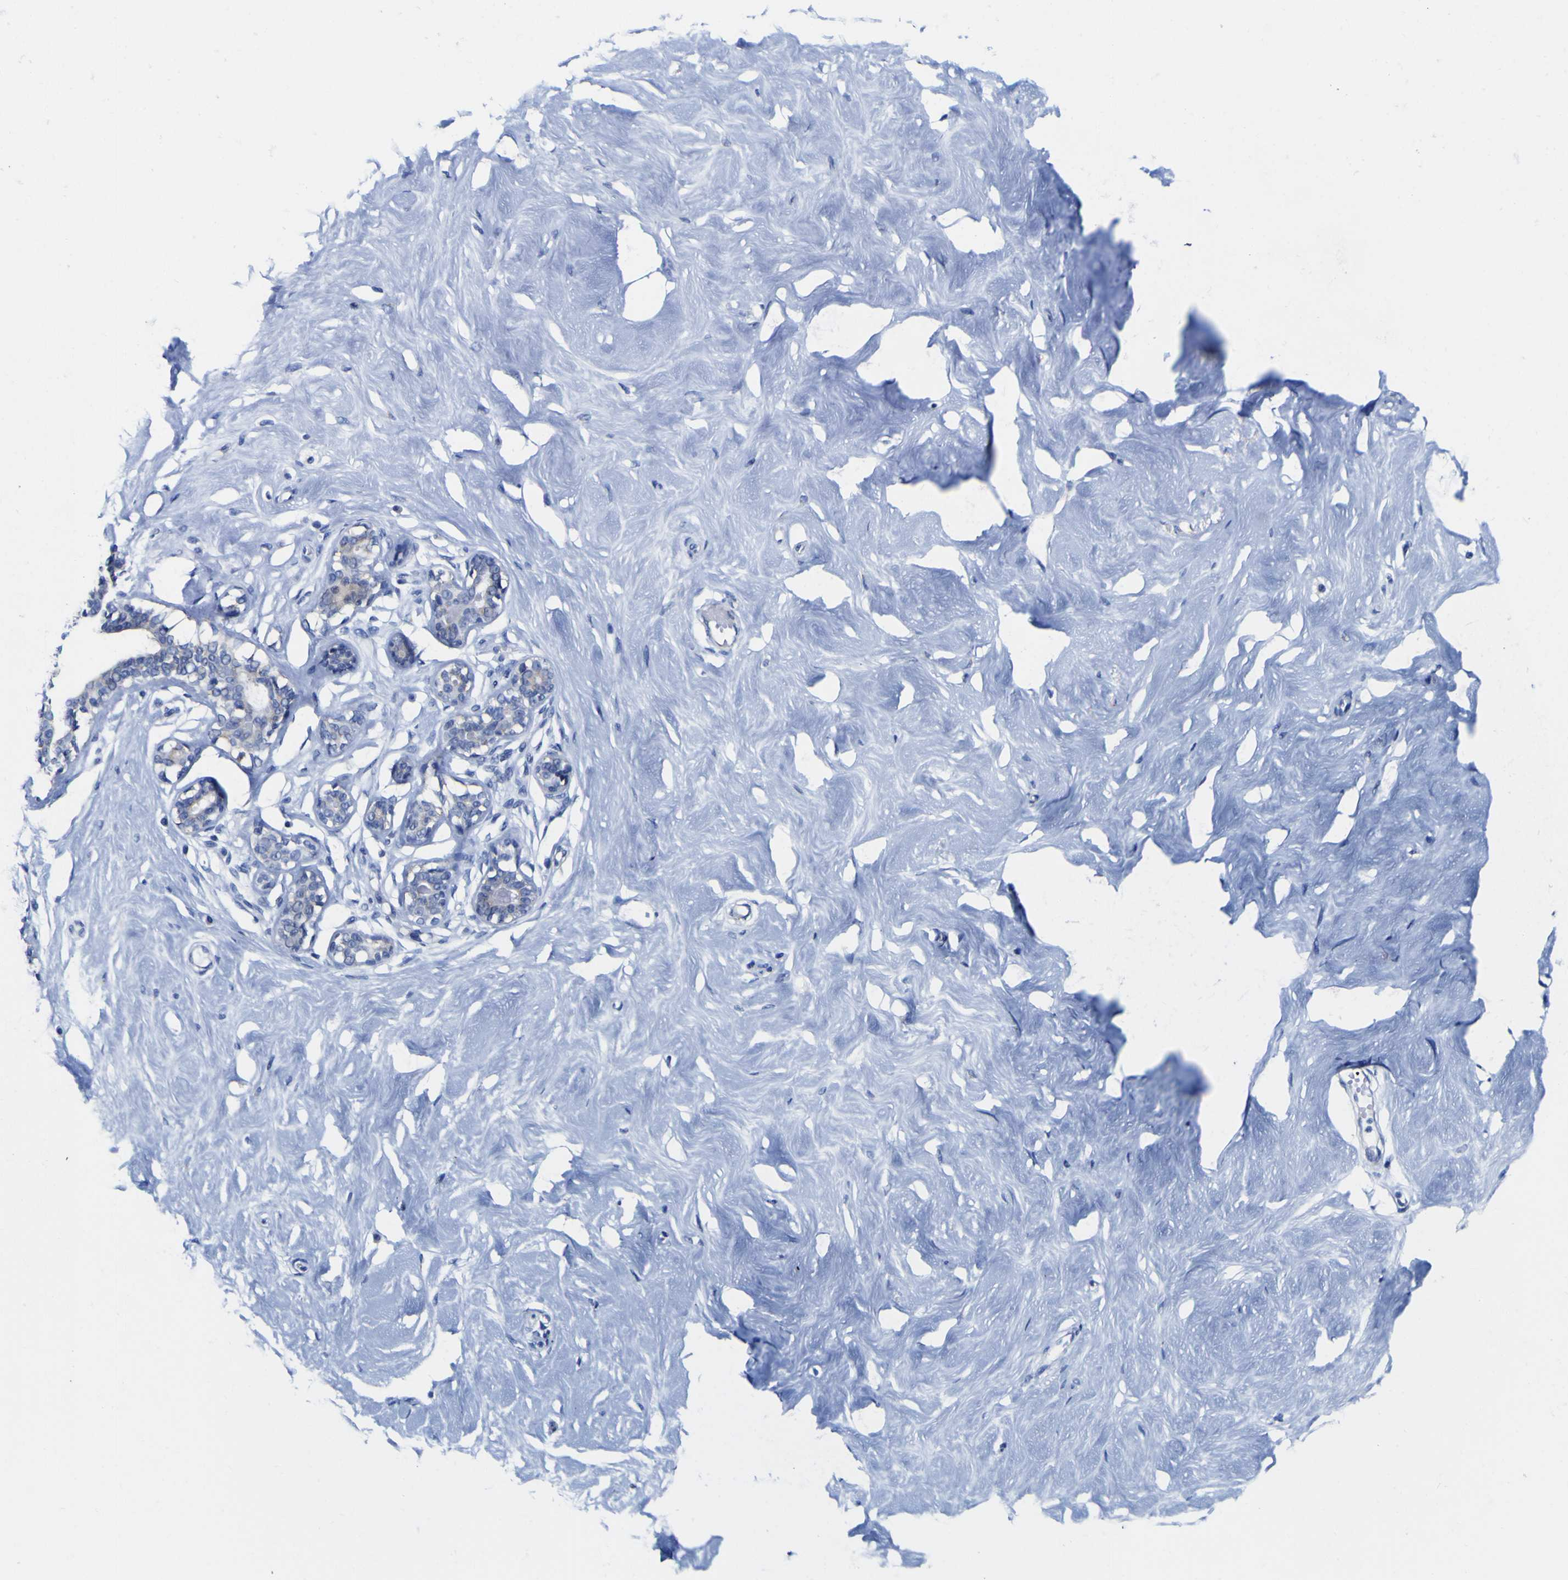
{"staining": {"intensity": "negative", "quantity": "none", "location": "none"}, "tissue": "breast", "cell_type": "Adipocytes", "image_type": "normal", "snomed": [{"axis": "morphology", "description": "Normal tissue, NOS"}, {"axis": "topography", "description": "Breast"}], "caption": "Protein analysis of normal breast exhibits no significant positivity in adipocytes.", "gene": "GOLM1", "patient": {"sex": "female", "age": 23}}